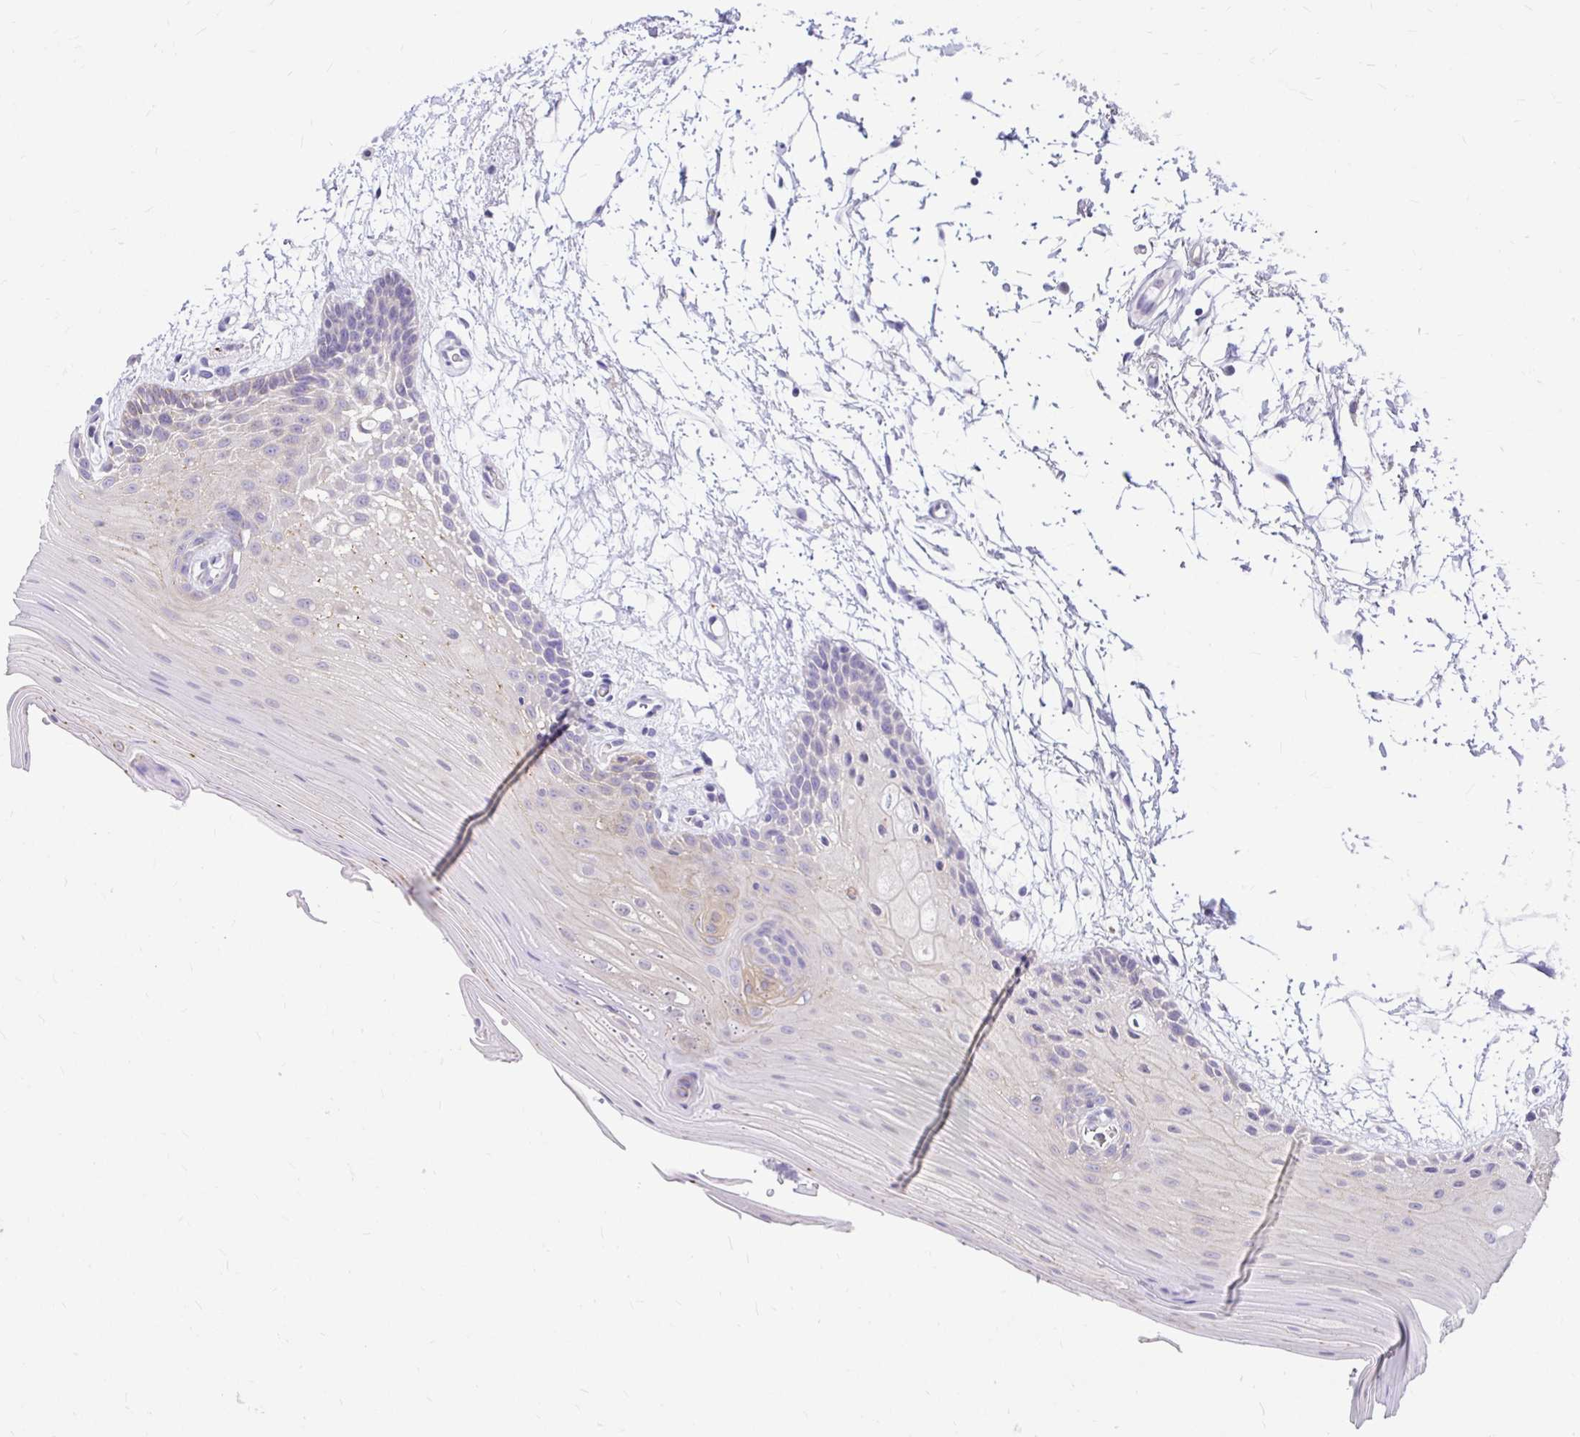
{"staining": {"intensity": "weak", "quantity": "<25%", "location": "cytoplasmic/membranous"}, "tissue": "oral mucosa", "cell_type": "Squamous epithelial cells", "image_type": "normal", "snomed": [{"axis": "morphology", "description": "Normal tissue, NOS"}, {"axis": "morphology", "description": "Squamous cell carcinoma, NOS"}, {"axis": "topography", "description": "Oral tissue"}, {"axis": "topography", "description": "Tounge, NOS"}, {"axis": "topography", "description": "Head-Neck"}], "caption": "Protein analysis of benign oral mucosa reveals no significant staining in squamous epithelial cells. (IHC, brightfield microscopy, high magnification).", "gene": "PKN3", "patient": {"sex": "male", "age": 62}}